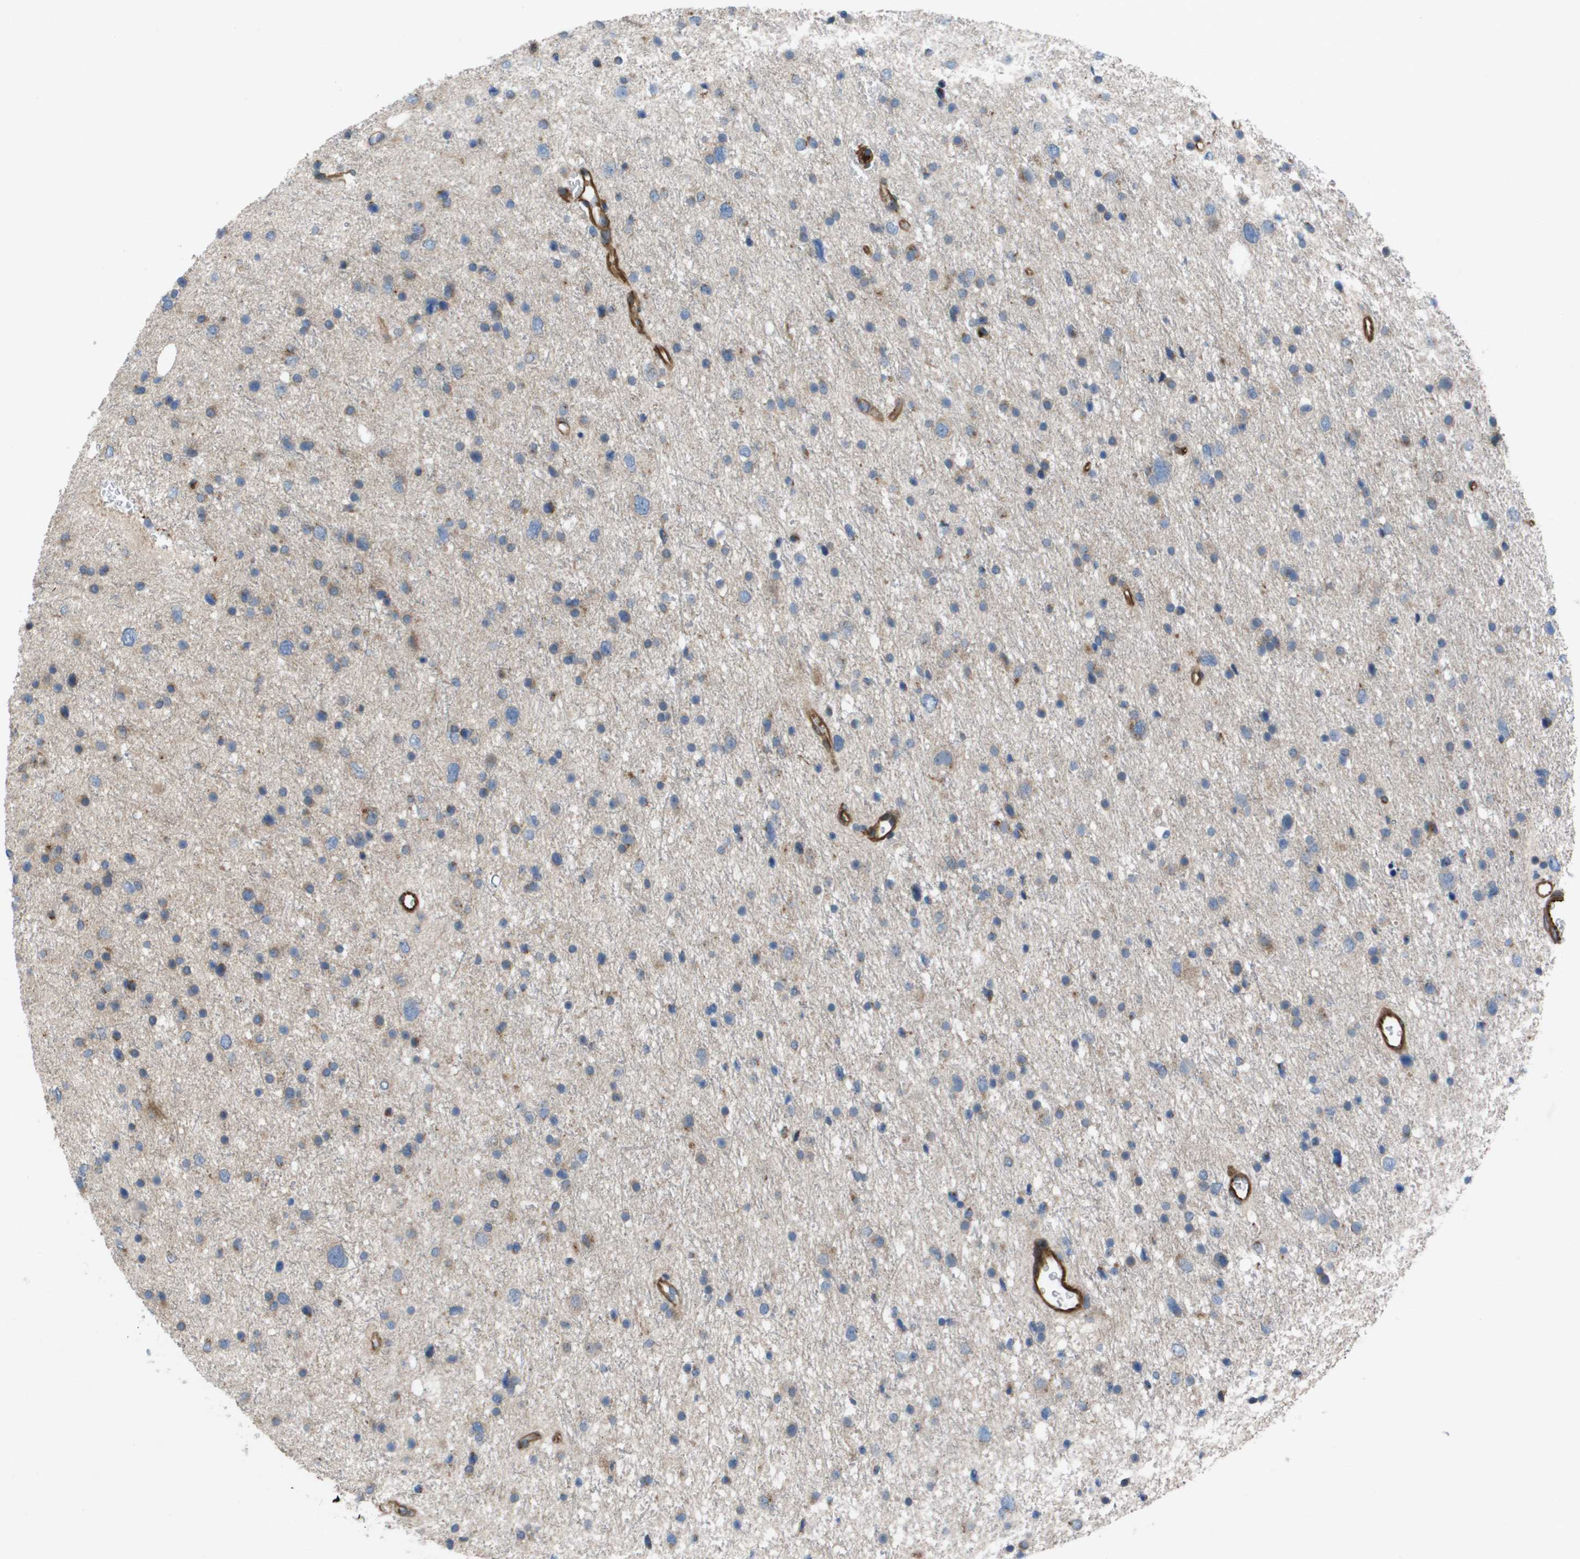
{"staining": {"intensity": "weak", "quantity": "25%-75%", "location": "cytoplasmic/membranous"}, "tissue": "glioma", "cell_type": "Tumor cells", "image_type": "cancer", "snomed": [{"axis": "morphology", "description": "Glioma, malignant, Low grade"}, {"axis": "topography", "description": "Brain"}], "caption": "Glioma tissue exhibits weak cytoplasmic/membranous positivity in approximately 25%-75% of tumor cells", "gene": "SLC6A9", "patient": {"sex": "female", "age": 37}}